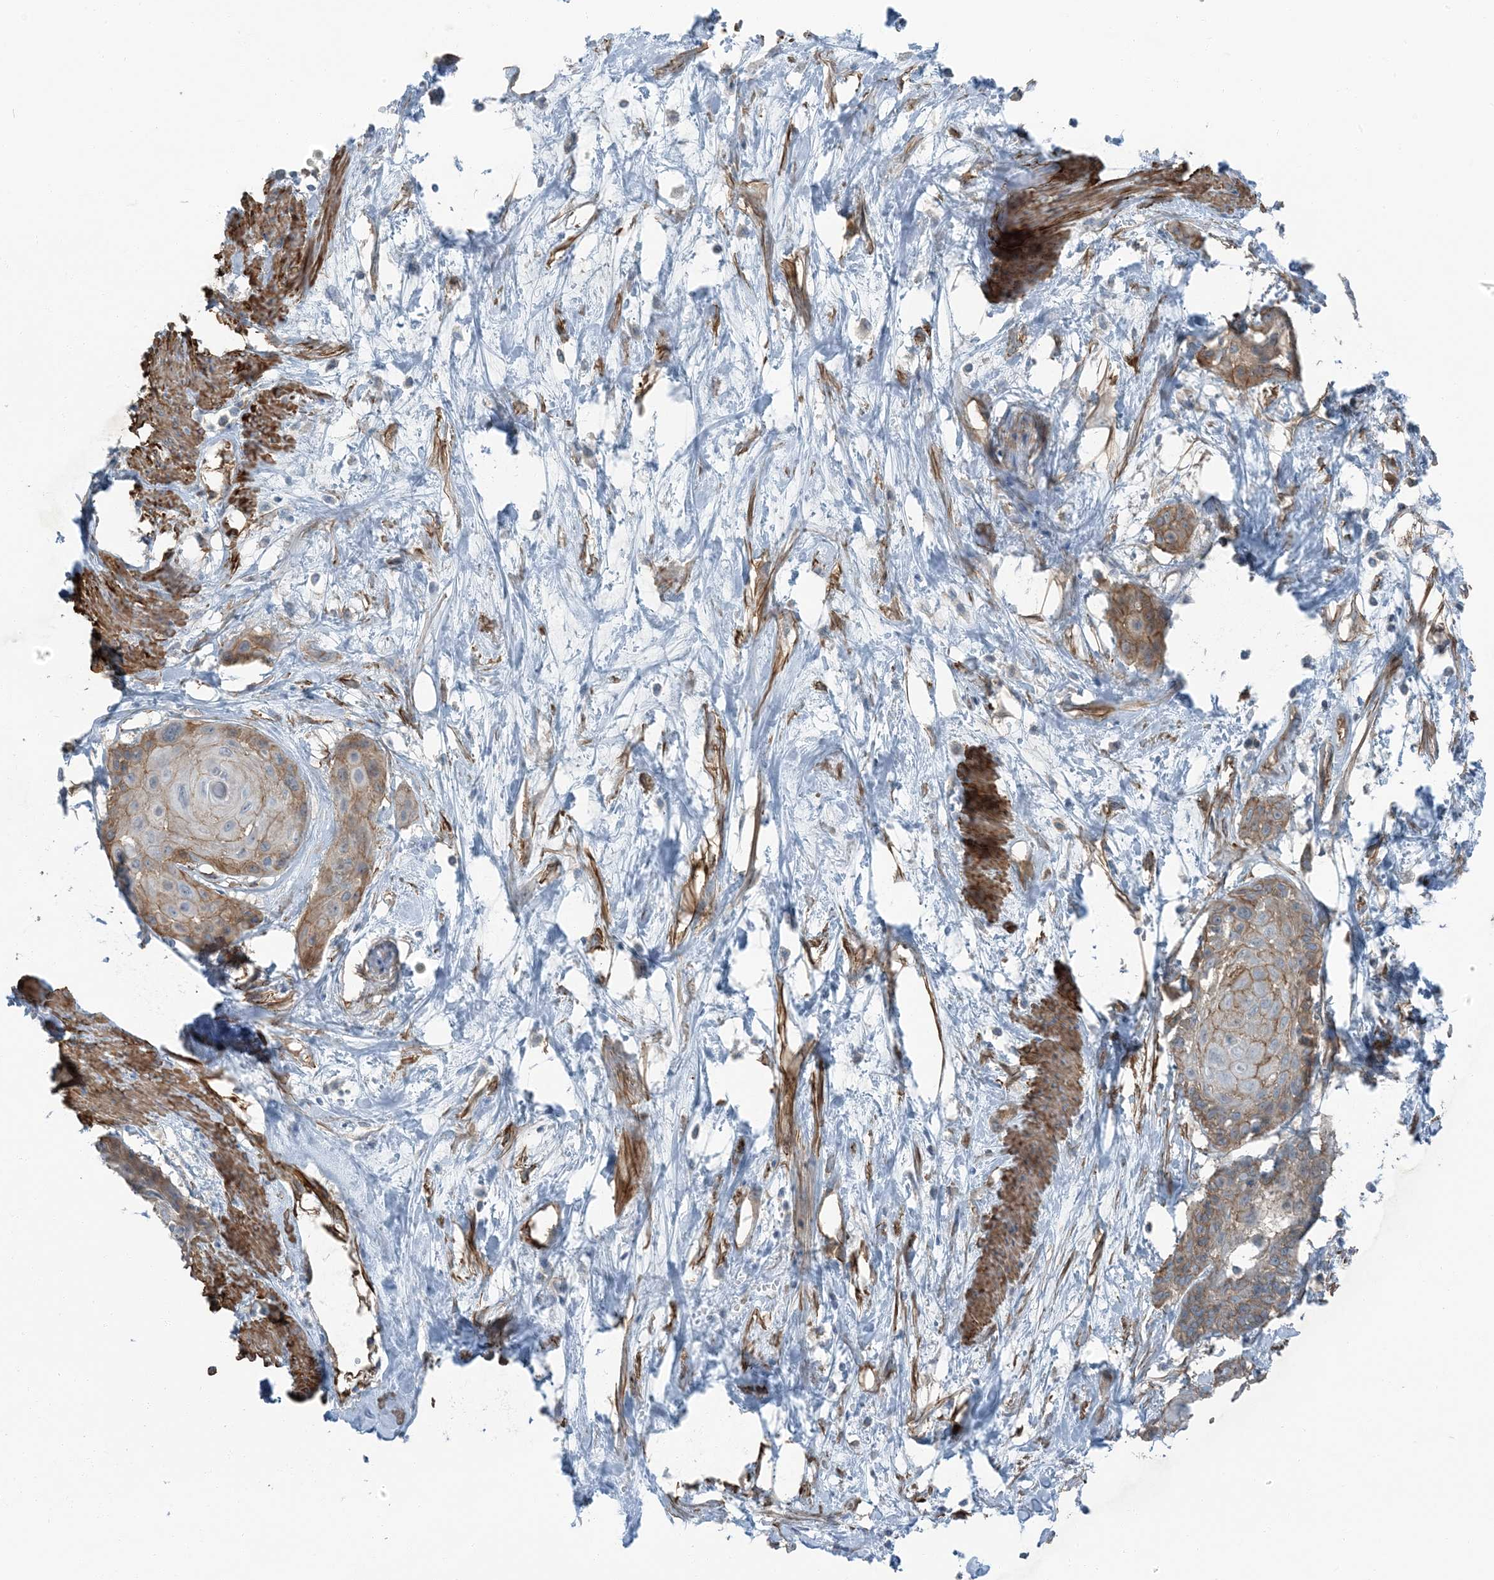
{"staining": {"intensity": "moderate", "quantity": ">75%", "location": "cytoplasmic/membranous"}, "tissue": "cervical cancer", "cell_type": "Tumor cells", "image_type": "cancer", "snomed": [{"axis": "morphology", "description": "Squamous cell carcinoma, NOS"}, {"axis": "topography", "description": "Cervix"}], "caption": "Cervical cancer tissue shows moderate cytoplasmic/membranous positivity in about >75% of tumor cells, visualized by immunohistochemistry. (brown staining indicates protein expression, while blue staining denotes nuclei).", "gene": "ZFP90", "patient": {"sex": "female", "age": 57}}